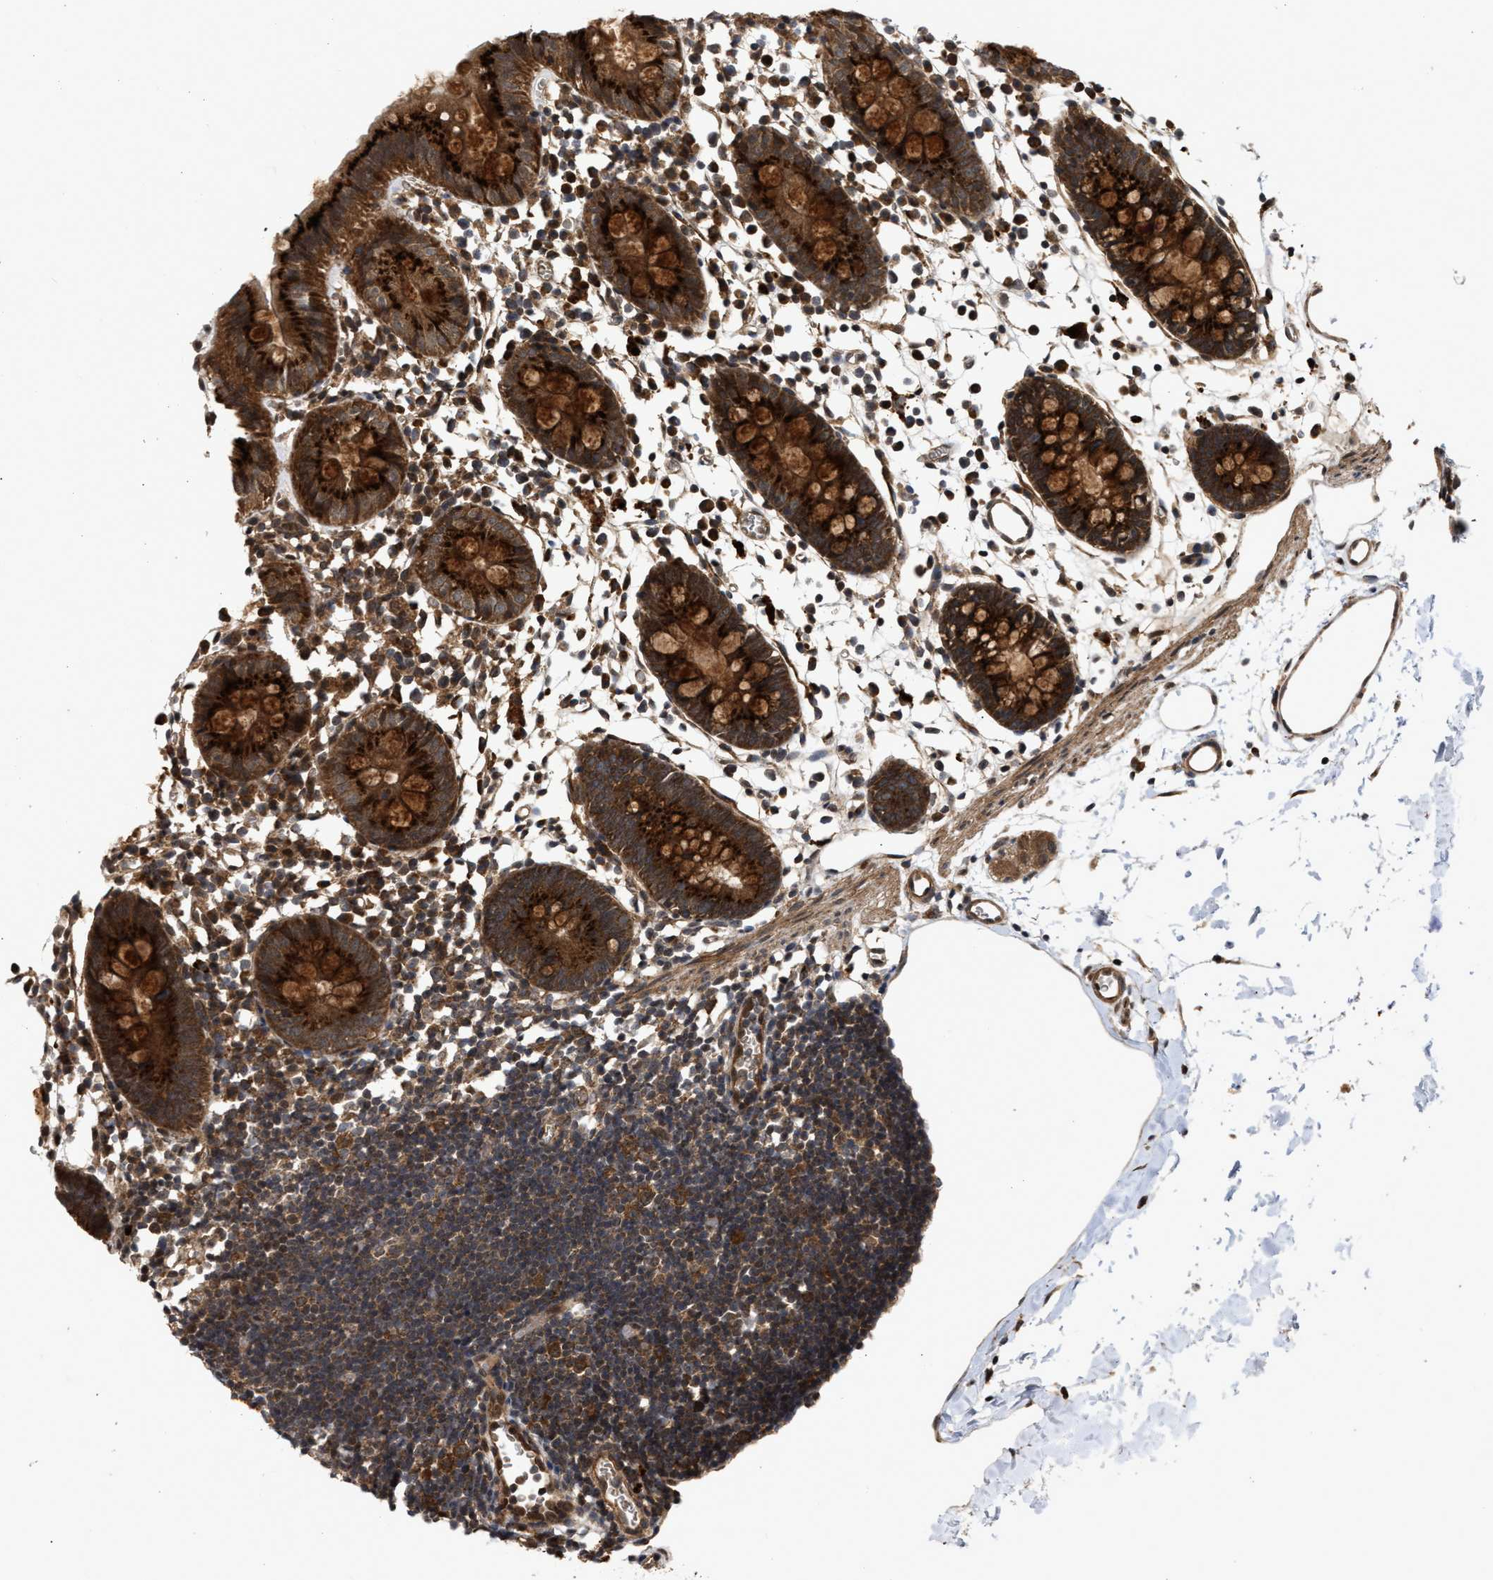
{"staining": {"intensity": "moderate", "quantity": ">75%", "location": "cytoplasmic/membranous"}, "tissue": "colon", "cell_type": "Endothelial cells", "image_type": "normal", "snomed": [{"axis": "morphology", "description": "Normal tissue, NOS"}, {"axis": "topography", "description": "Colon"}], "caption": "Human colon stained with a protein marker displays moderate staining in endothelial cells.", "gene": "CFLAR", "patient": {"sex": "male", "age": 14}}